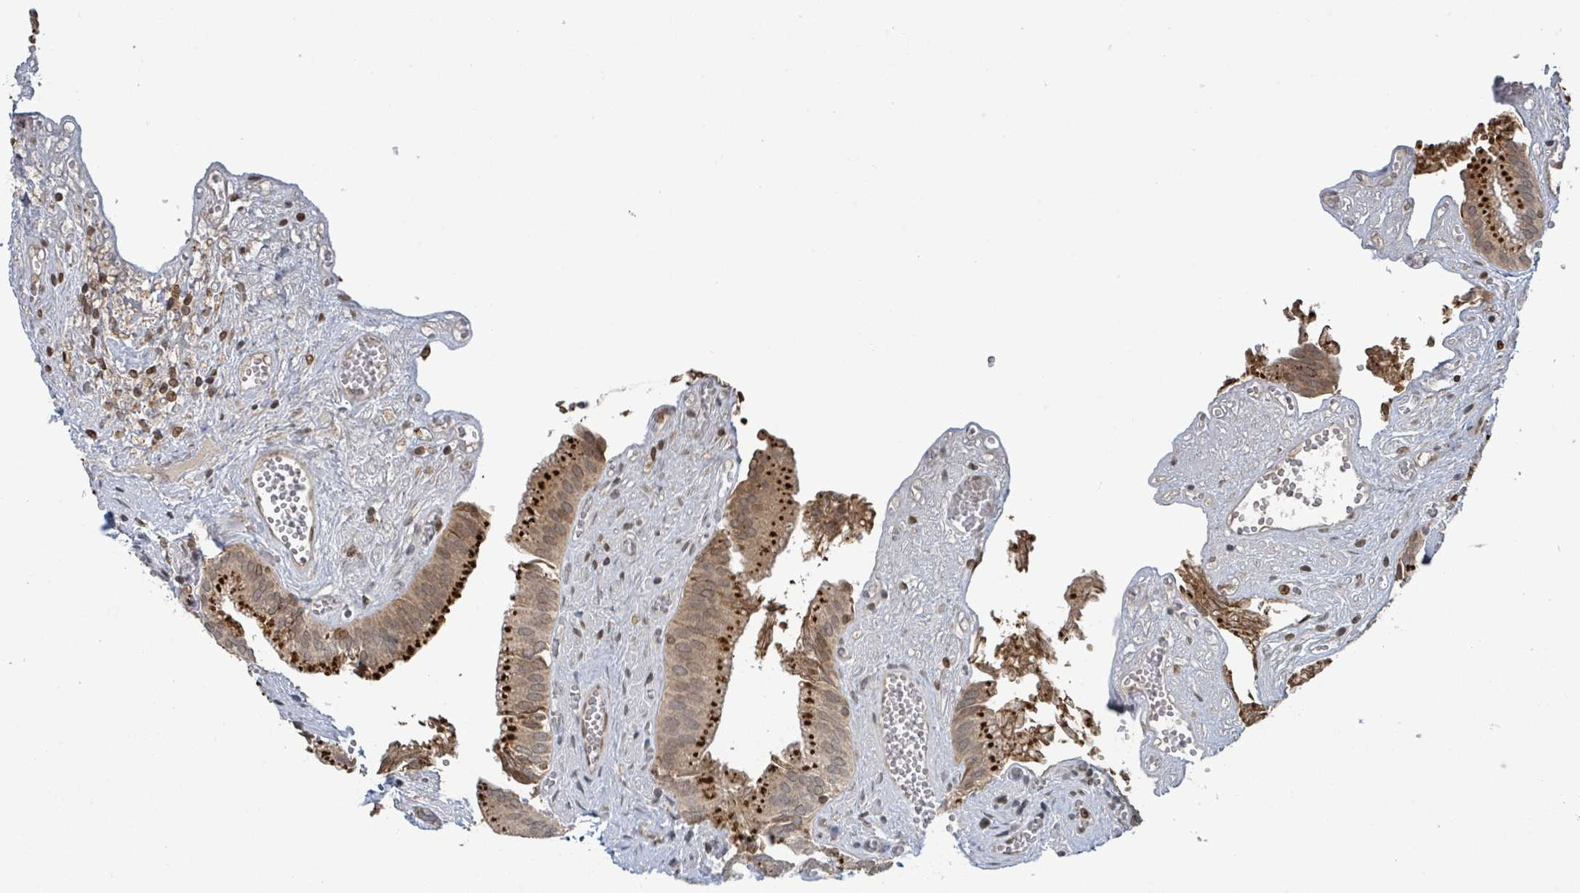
{"staining": {"intensity": "strong", "quantity": ">75%", "location": "cytoplasmic/membranous,nuclear"}, "tissue": "gallbladder", "cell_type": "Glandular cells", "image_type": "normal", "snomed": [{"axis": "morphology", "description": "Normal tissue, NOS"}, {"axis": "topography", "description": "Gallbladder"}, {"axis": "topography", "description": "Peripheral nerve tissue"}], "caption": "A brown stain highlights strong cytoplasmic/membranous,nuclear staining of a protein in glandular cells of benign gallbladder. (Brightfield microscopy of DAB IHC at high magnification).", "gene": "SBF2", "patient": {"sex": "male", "age": 17}}